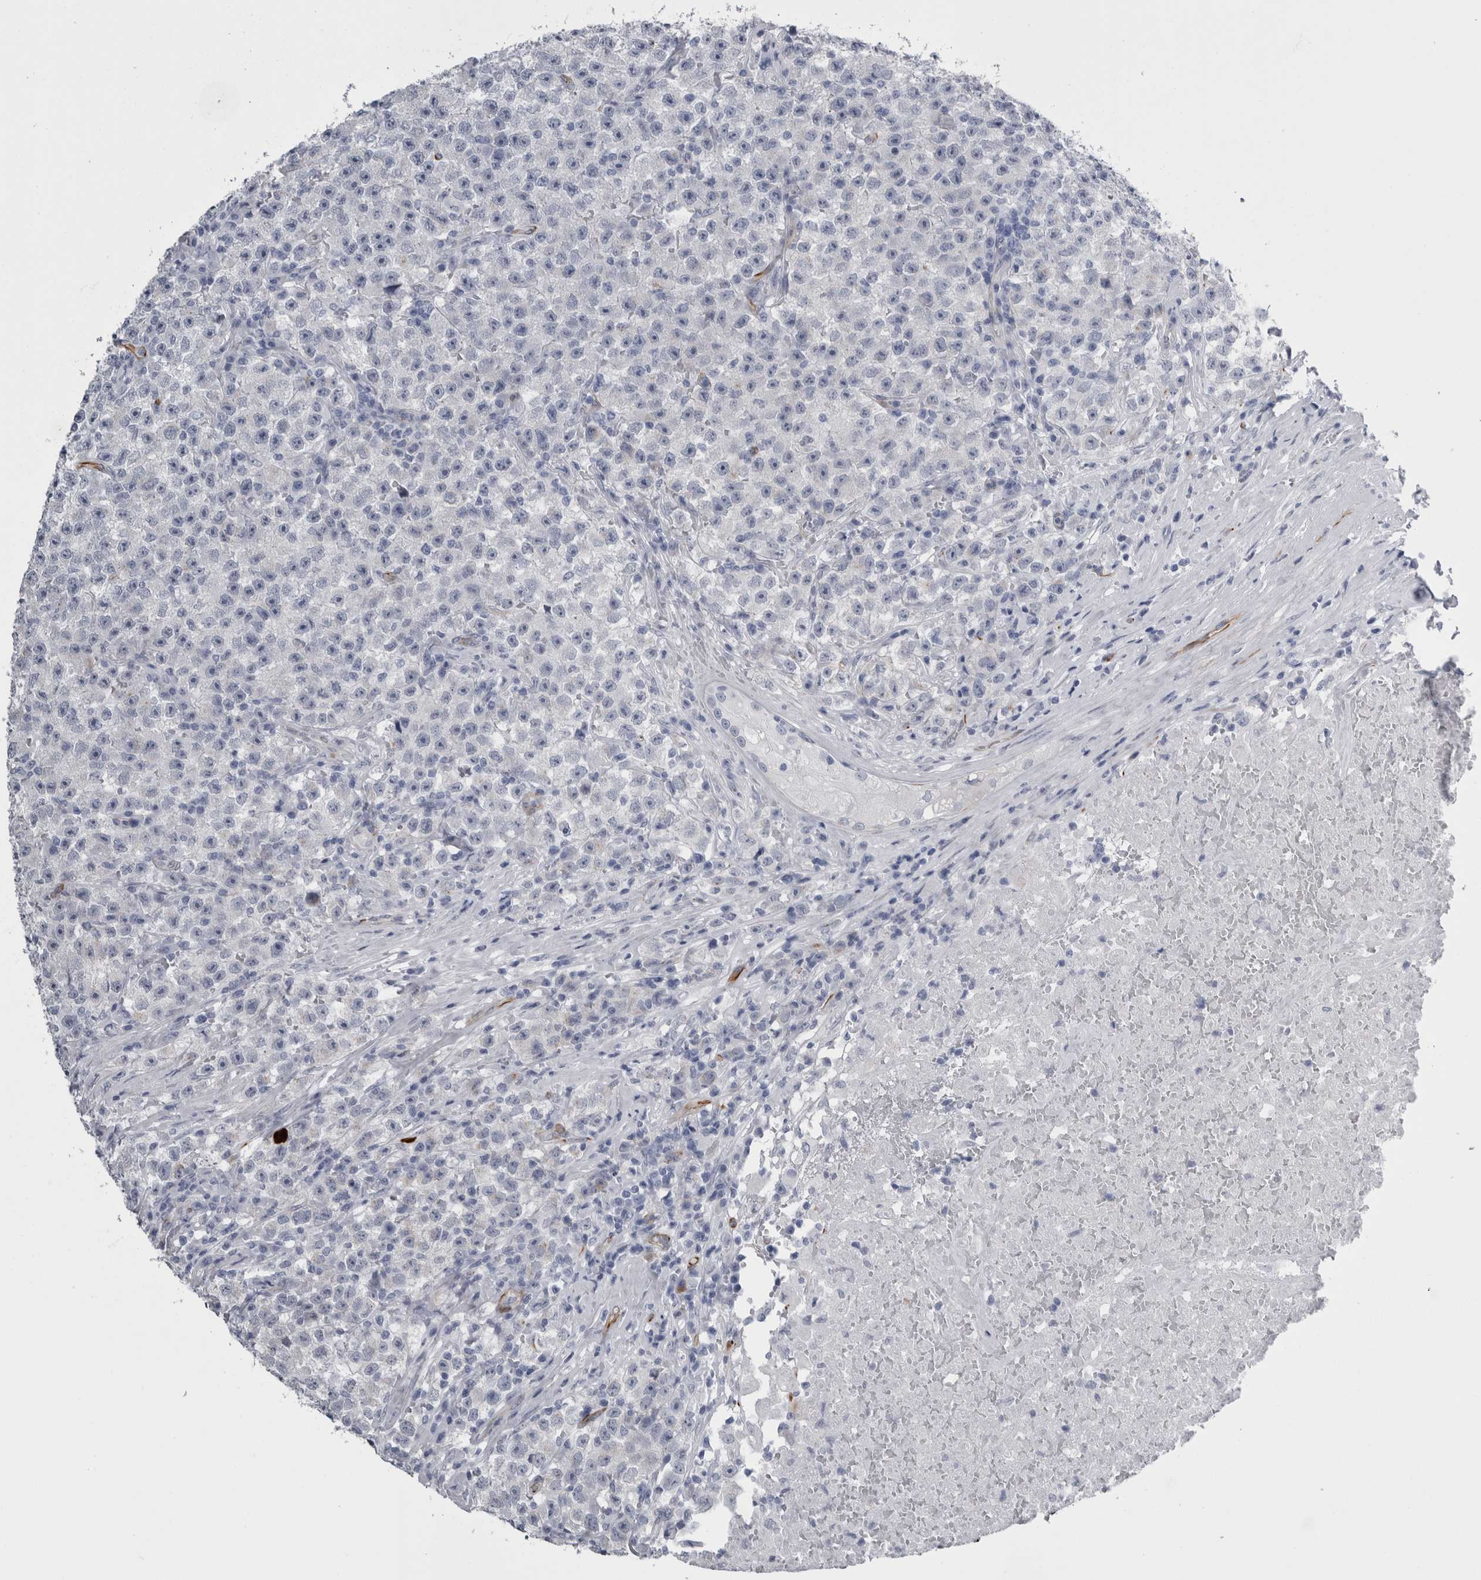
{"staining": {"intensity": "negative", "quantity": "none", "location": "none"}, "tissue": "testis cancer", "cell_type": "Tumor cells", "image_type": "cancer", "snomed": [{"axis": "morphology", "description": "Seminoma, NOS"}, {"axis": "topography", "description": "Testis"}], "caption": "Protein analysis of seminoma (testis) demonstrates no significant expression in tumor cells. (DAB (3,3'-diaminobenzidine) immunohistochemistry visualized using brightfield microscopy, high magnification).", "gene": "VWDE", "patient": {"sex": "male", "age": 22}}